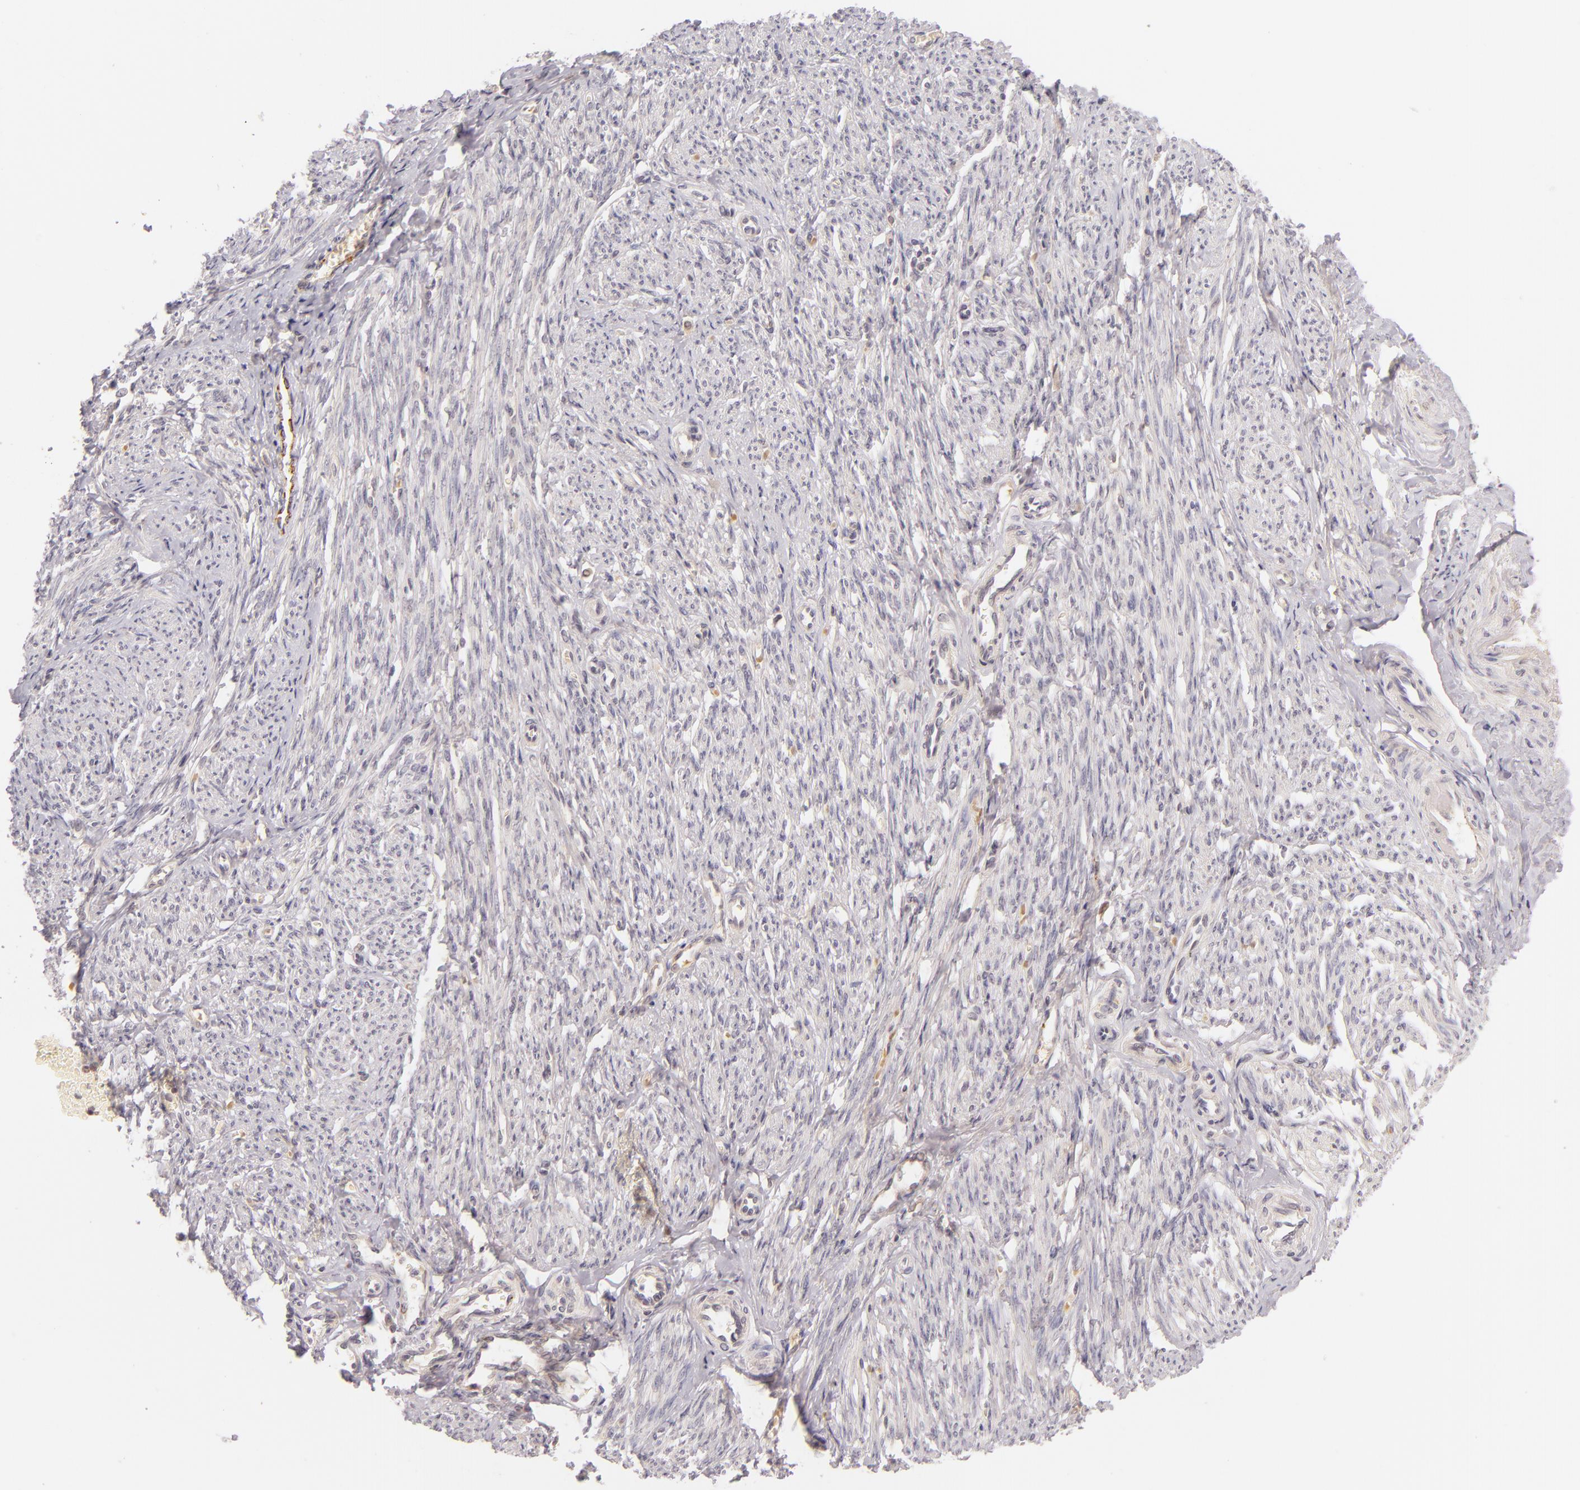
{"staining": {"intensity": "negative", "quantity": "none", "location": "none"}, "tissue": "smooth muscle", "cell_type": "Smooth muscle cells", "image_type": "normal", "snomed": [{"axis": "morphology", "description": "Normal tissue, NOS"}, {"axis": "topography", "description": "Smooth muscle"}, {"axis": "topography", "description": "Cervix"}], "caption": "An IHC micrograph of unremarkable smooth muscle is shown. There is no staining in smooth muscle cells of smooth muscle. (DAB IHC with hematoxylin counter stain).", "gene": "CASP8", "patient": {"sex": "female", "age": 70}}